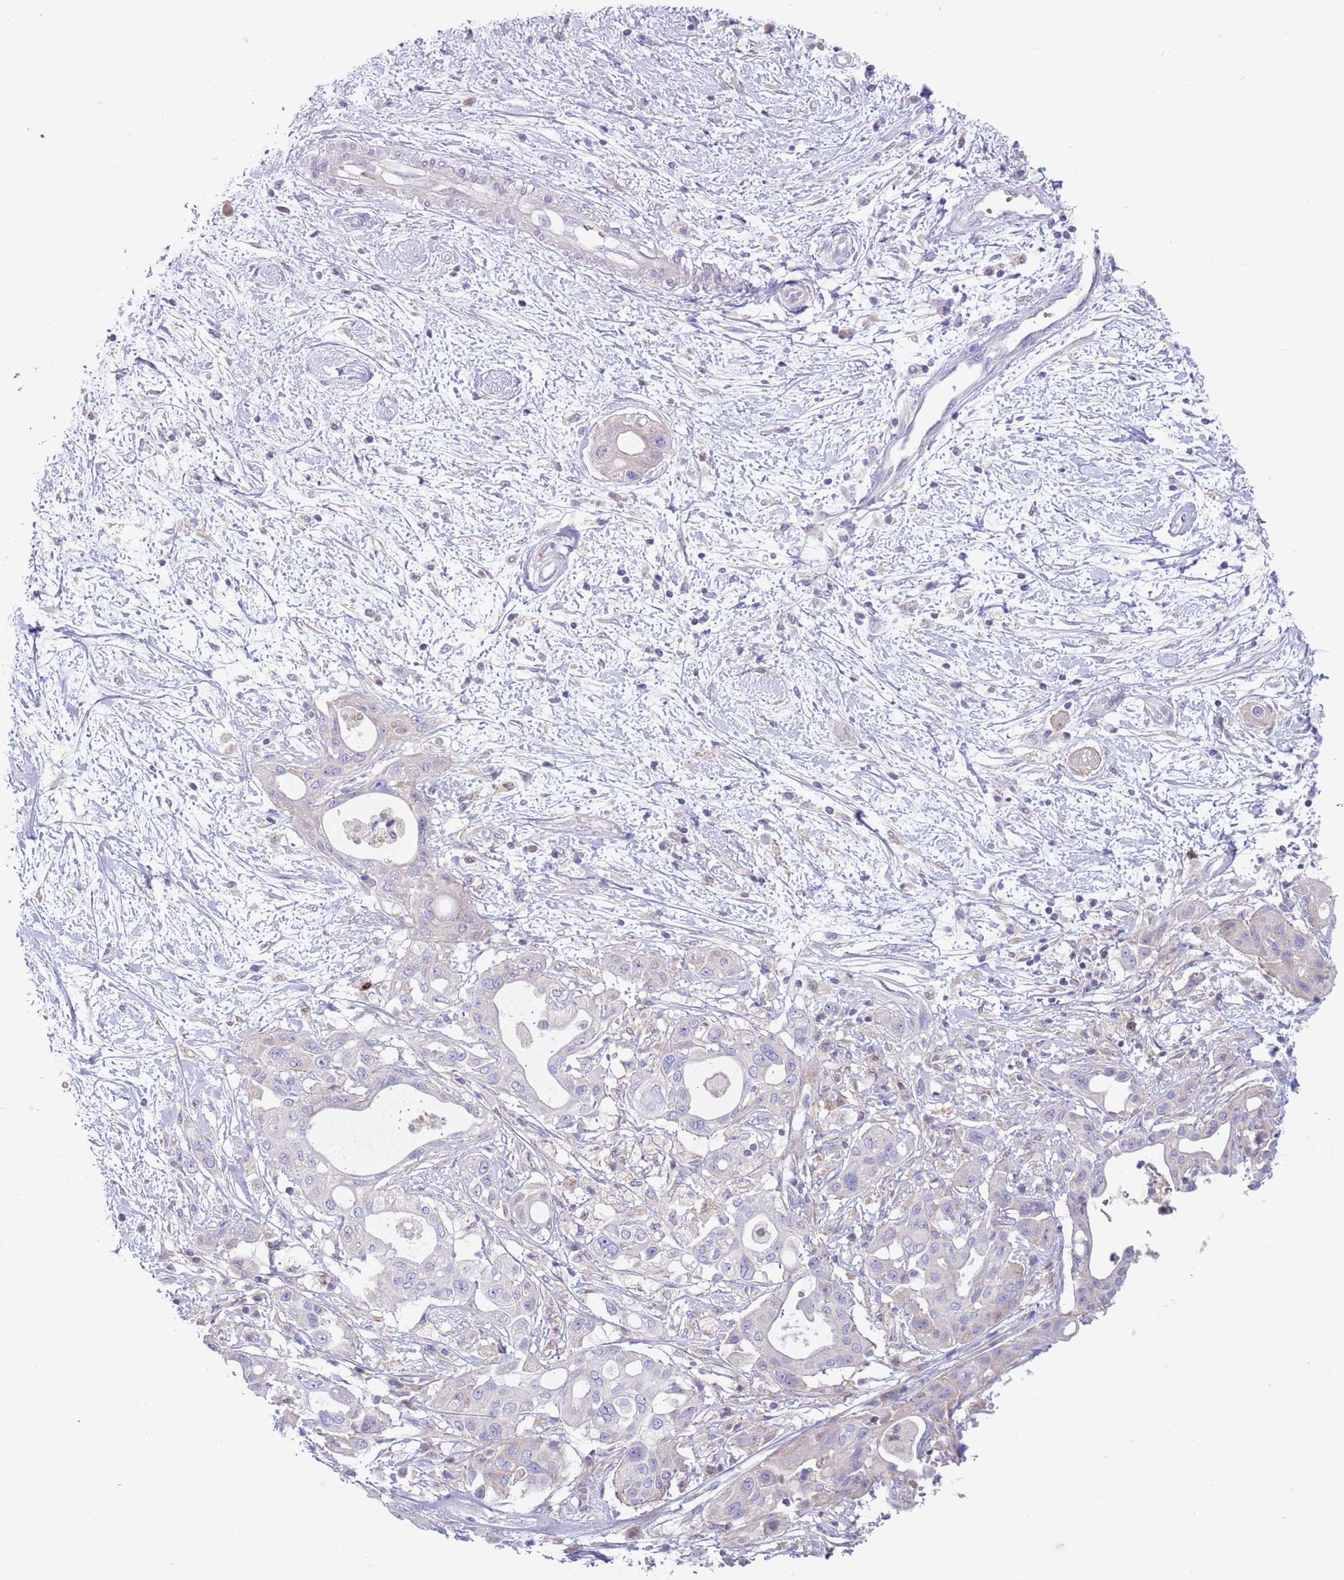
{"staining": {"intensity": "negative", "quantity": "none", "location": "none"}, "tissue": "pancreatic cancer", "cell_type": "Tumor cells", "image_type": "cancer", "snomed": [{"axis": "morphology", "description": "Adenocarcinoma, NOS"}, {"axis": "topography", "description": "Pancreas"}], "caption": "Immunohistochemistry photomicrograph of neoplastic tissue: adenocarcinoma (pancreatic) stained with DAB shows no significant protein expression in tumor cells. The staining was performed using DAB to visualize the protein expression in brown, while the nuclei were stained in blue with hematoxylin (Magnification: 20x).", "gene": "DDHD1", "patient": {"sex": "male", "age": 68}}